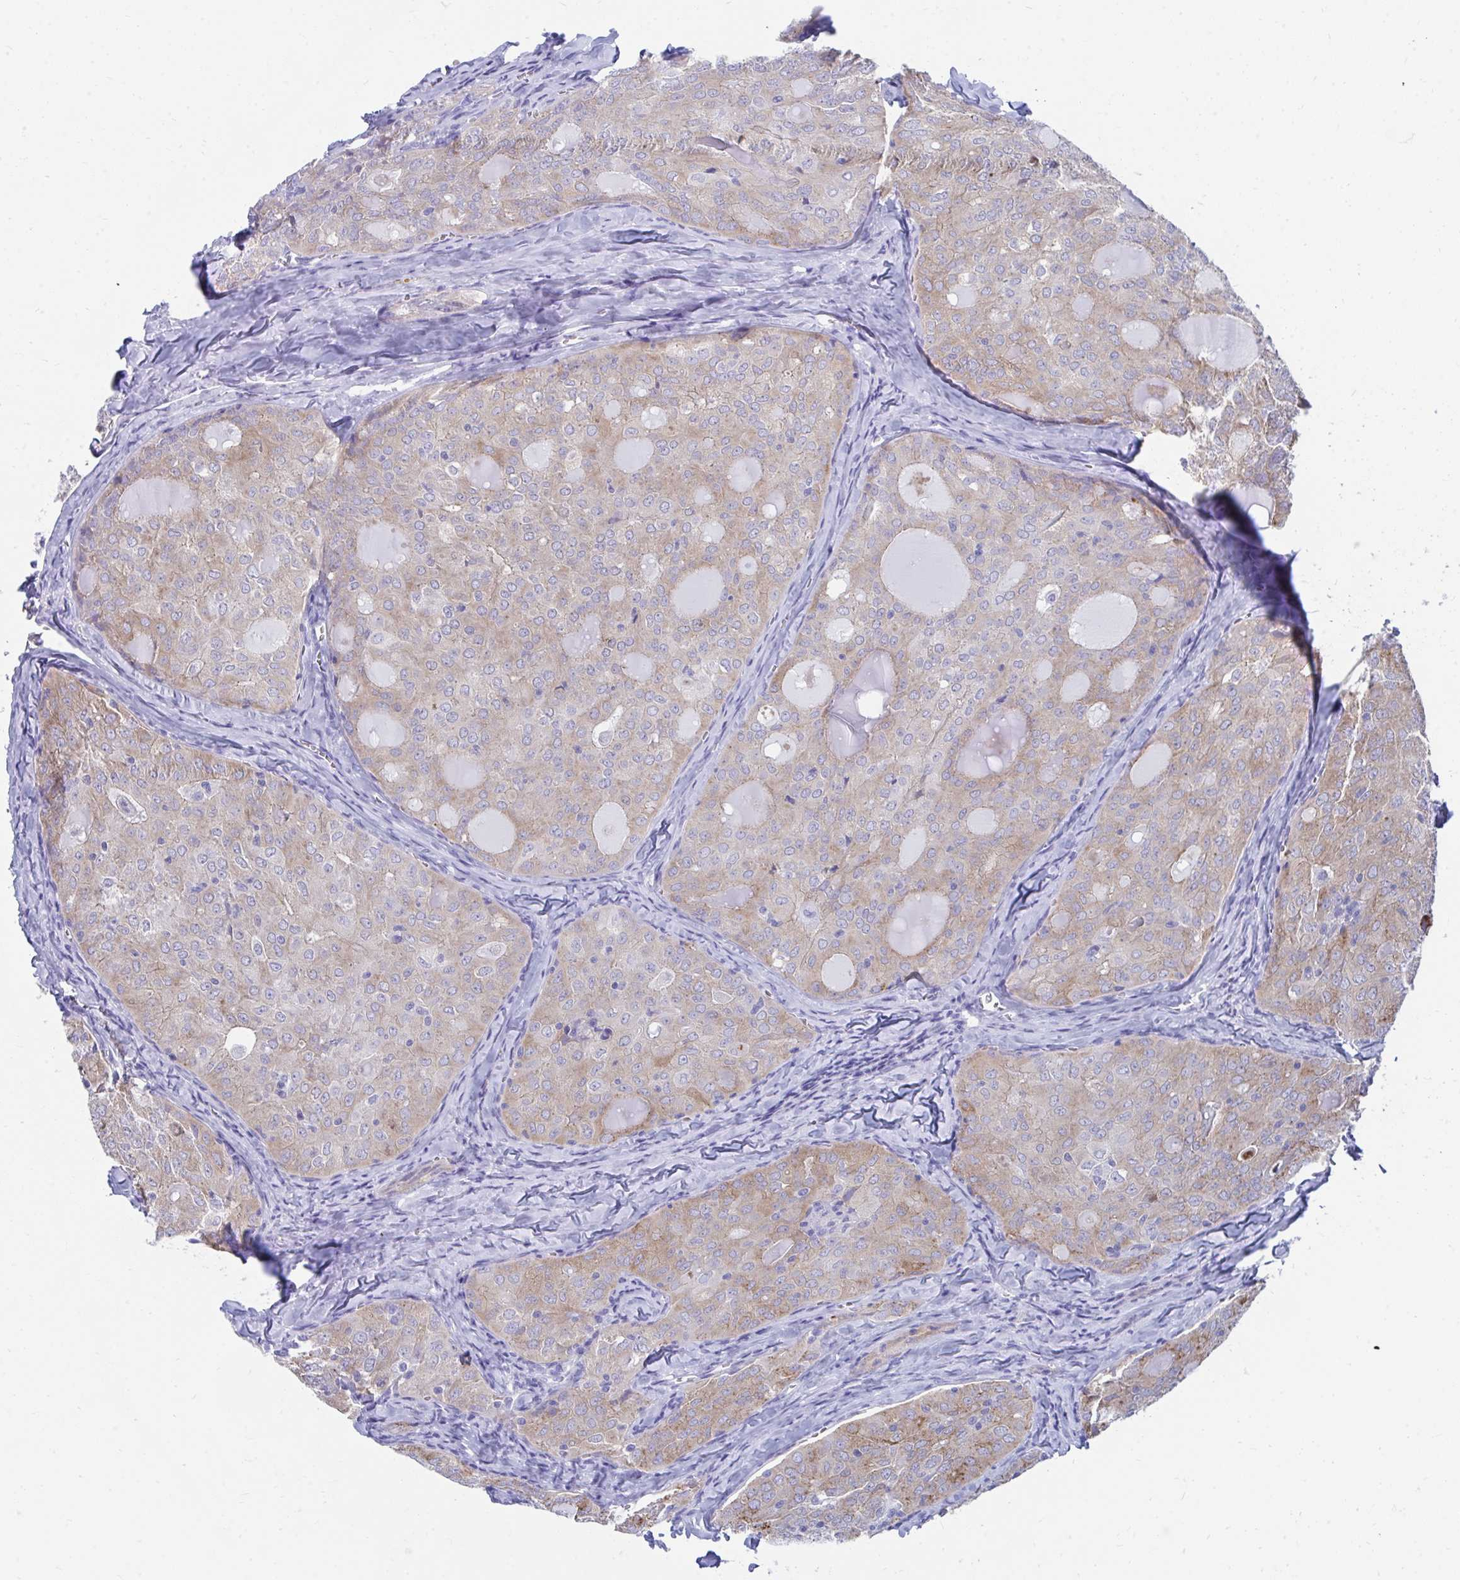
{"staining": {"intensity": "weak", "quantity": "25%-75%", "location": "cytoplasmic/membranous"}, "tissue": "thyroid cancer", "cell_type": "Tumor cells", "image_type": "cancer", "snomed": [{"axis": "morphology", "description": "Follicular adenoma carcinoma, NOS"}, {"axis": "topography", "description": "Thyroid gland"}], "caption": "Weak cytoplasmic/membranous protein expression is present in approximately 25%-75% of tumor cells in thyroid follicular adenoma carcinoma.", "gene": "HGD", "patient": {"sex": "male", "age": 75}}